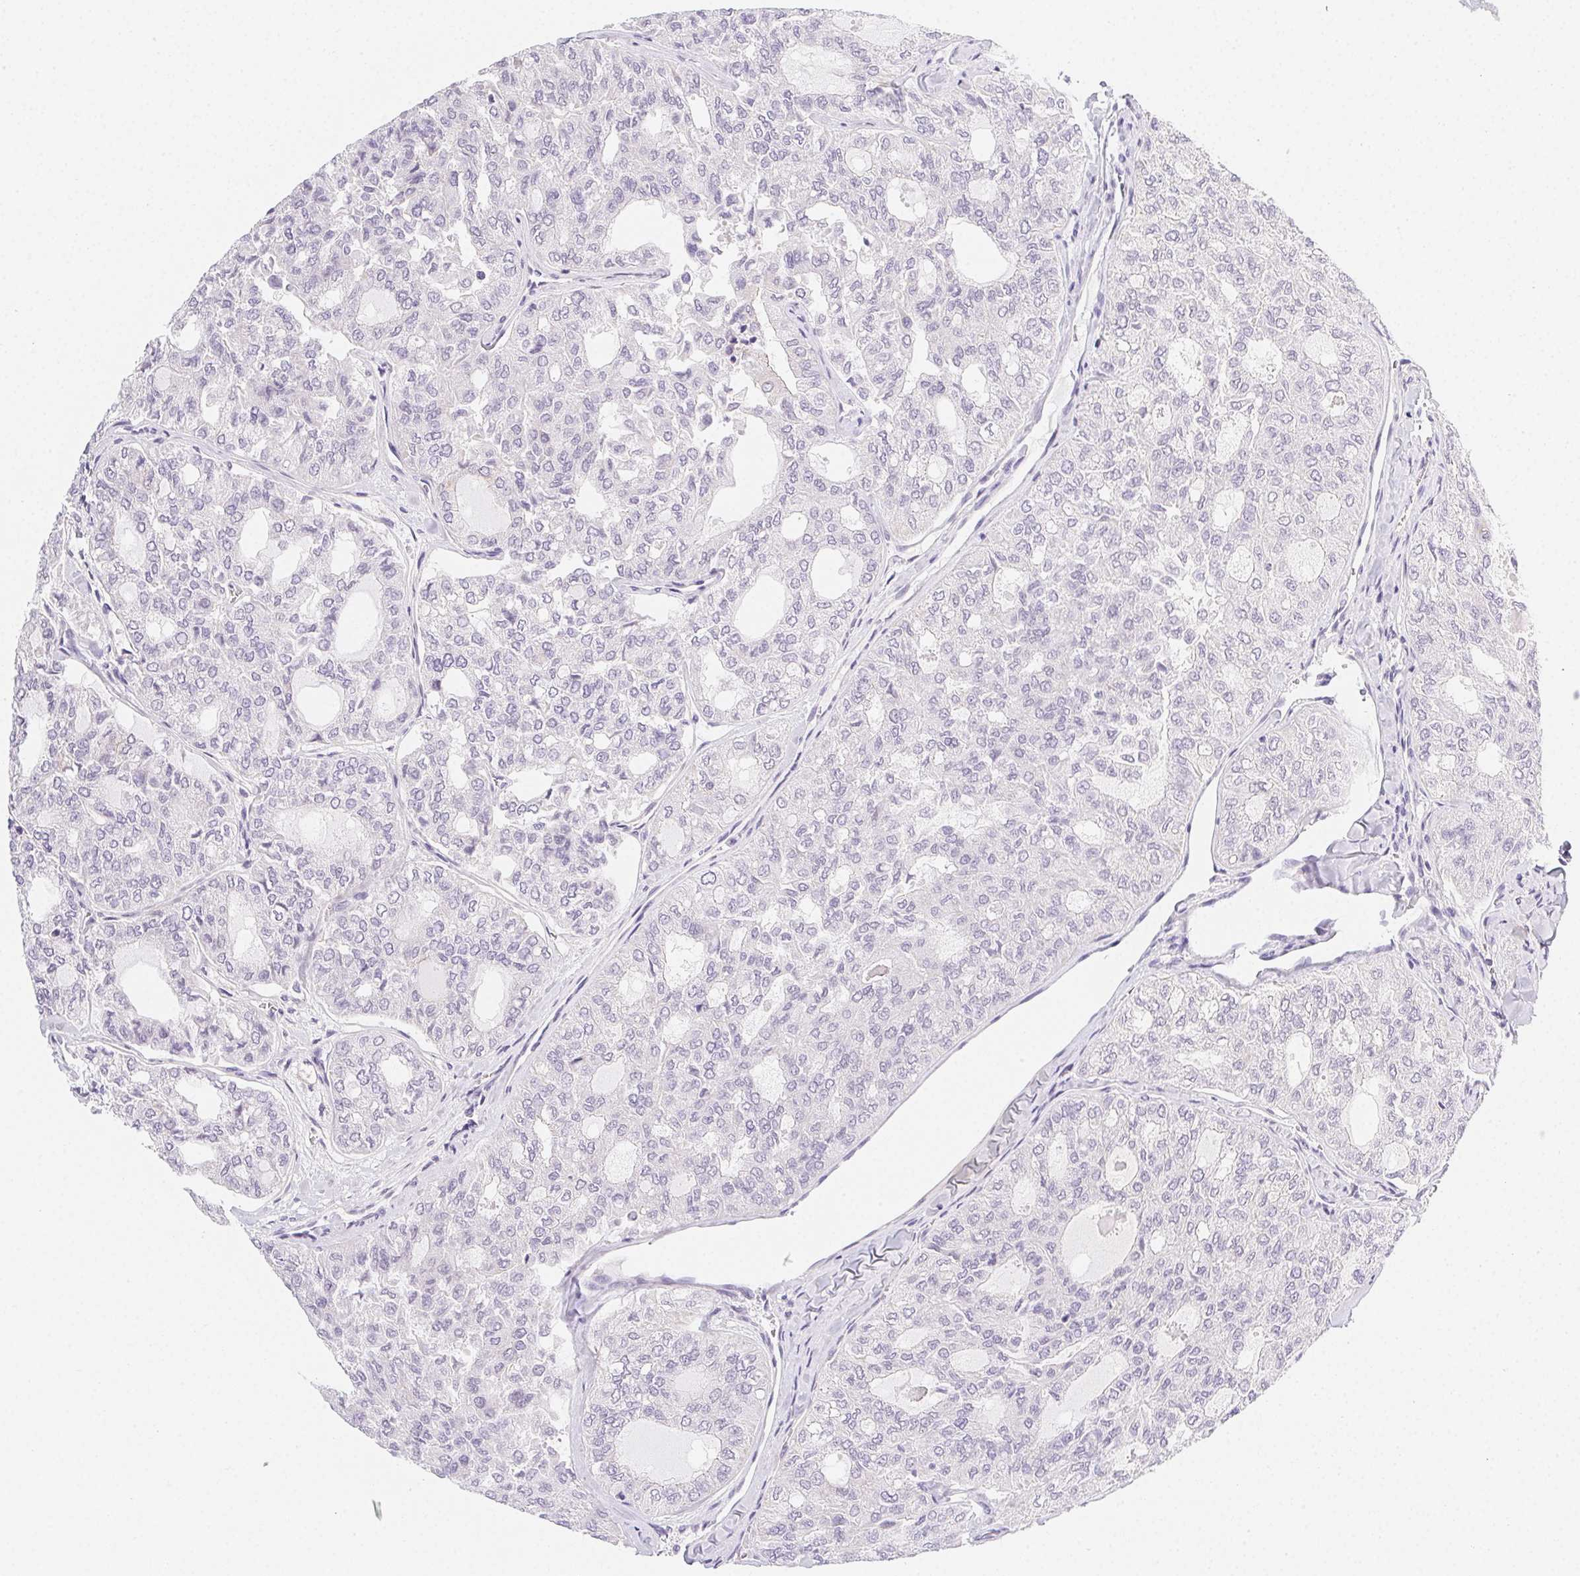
{"staining": {"intensity": "negative", "quantity": "none", "location": "none"}, "tissue": "thyroid cancer", "cell_type": "Tumor cells", "image_type": "cancer", "snomed": [{"axis": "morphology", "description": "Follicular adenoma carcinoma, NOS"}, {"axis": "topography", "description": "Thyroid gland"}], "caption": "IHC micrograph of neoplastic tissue: human thyroid cancer (follicular adenoma carcinoma) stained with DAB shows no significant protein staining in tumor cells.", "gene": "CSN1S1", "patient": {"sex": "male", "age": 75}}